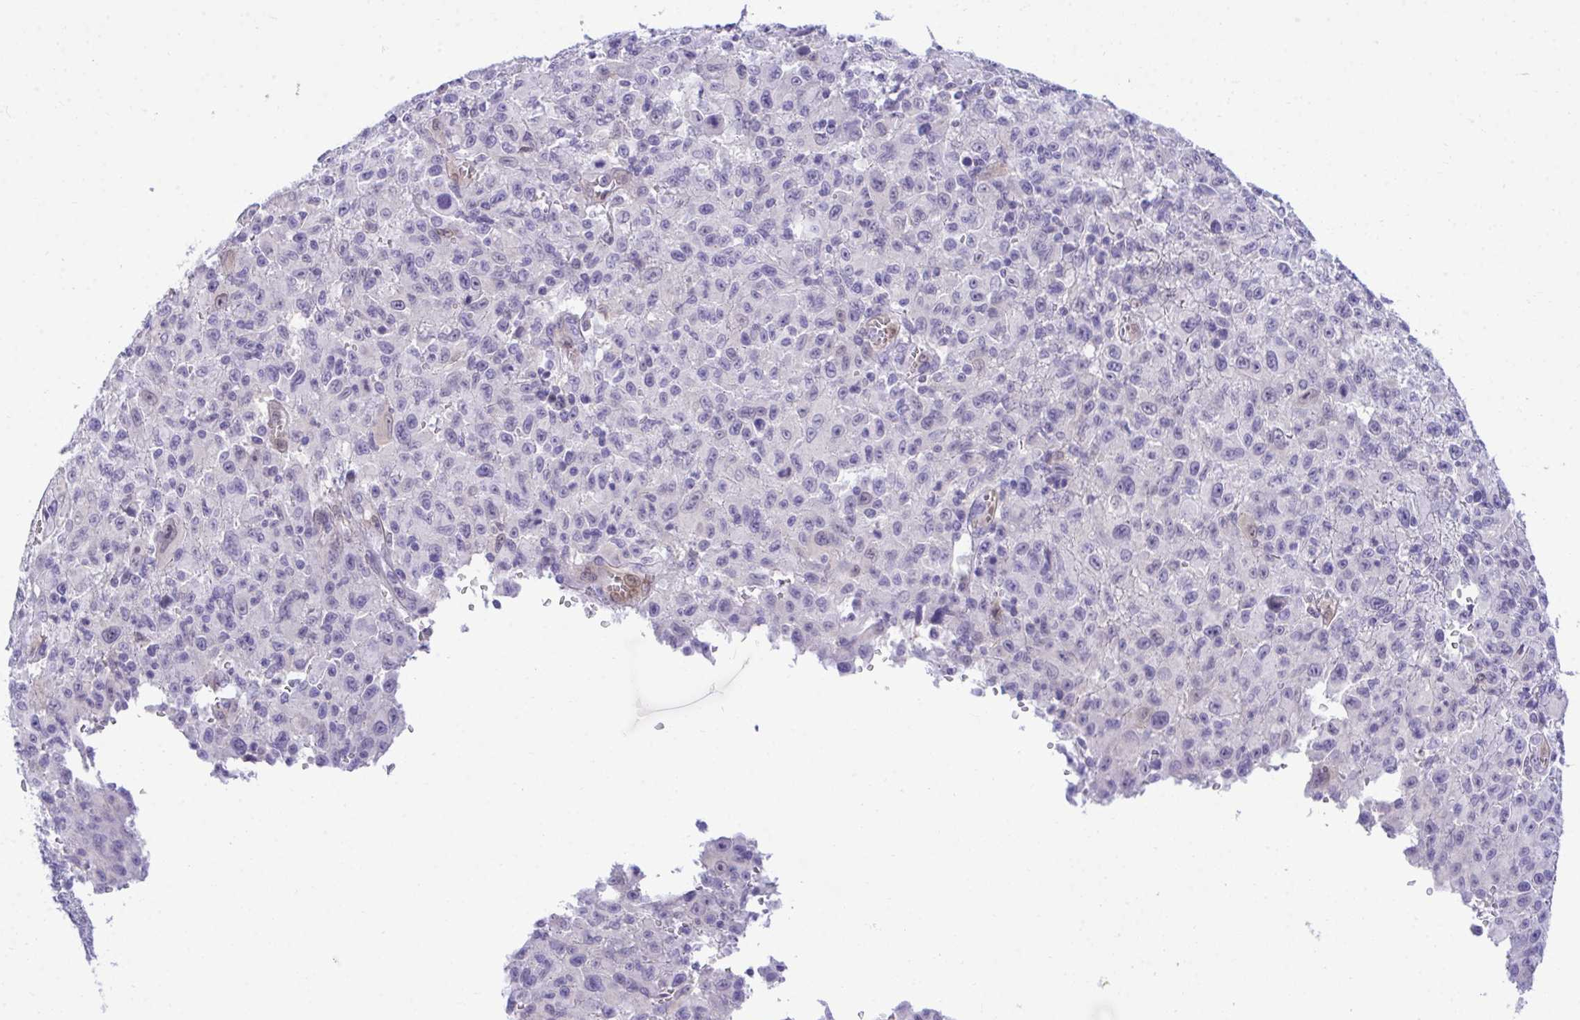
{"staining": {"intensity": "negative", "quantity": "none", "location": "none"}, "tissue": "melanoma", "cell_type": "Tumor cells", "image_type": "cancer", "snomed": [{"axis": "morphology", "description": "Malignant melanoma, NOS"}, {"axis": "topography", "description": "Skin"}], "caption": "This is an immunohistochemistry (IHC) image of human malignant melanoma. There is no expression in tumor cells.", "gene": "PGM2L1", "patient": {"sex": "male", "age": 46}}